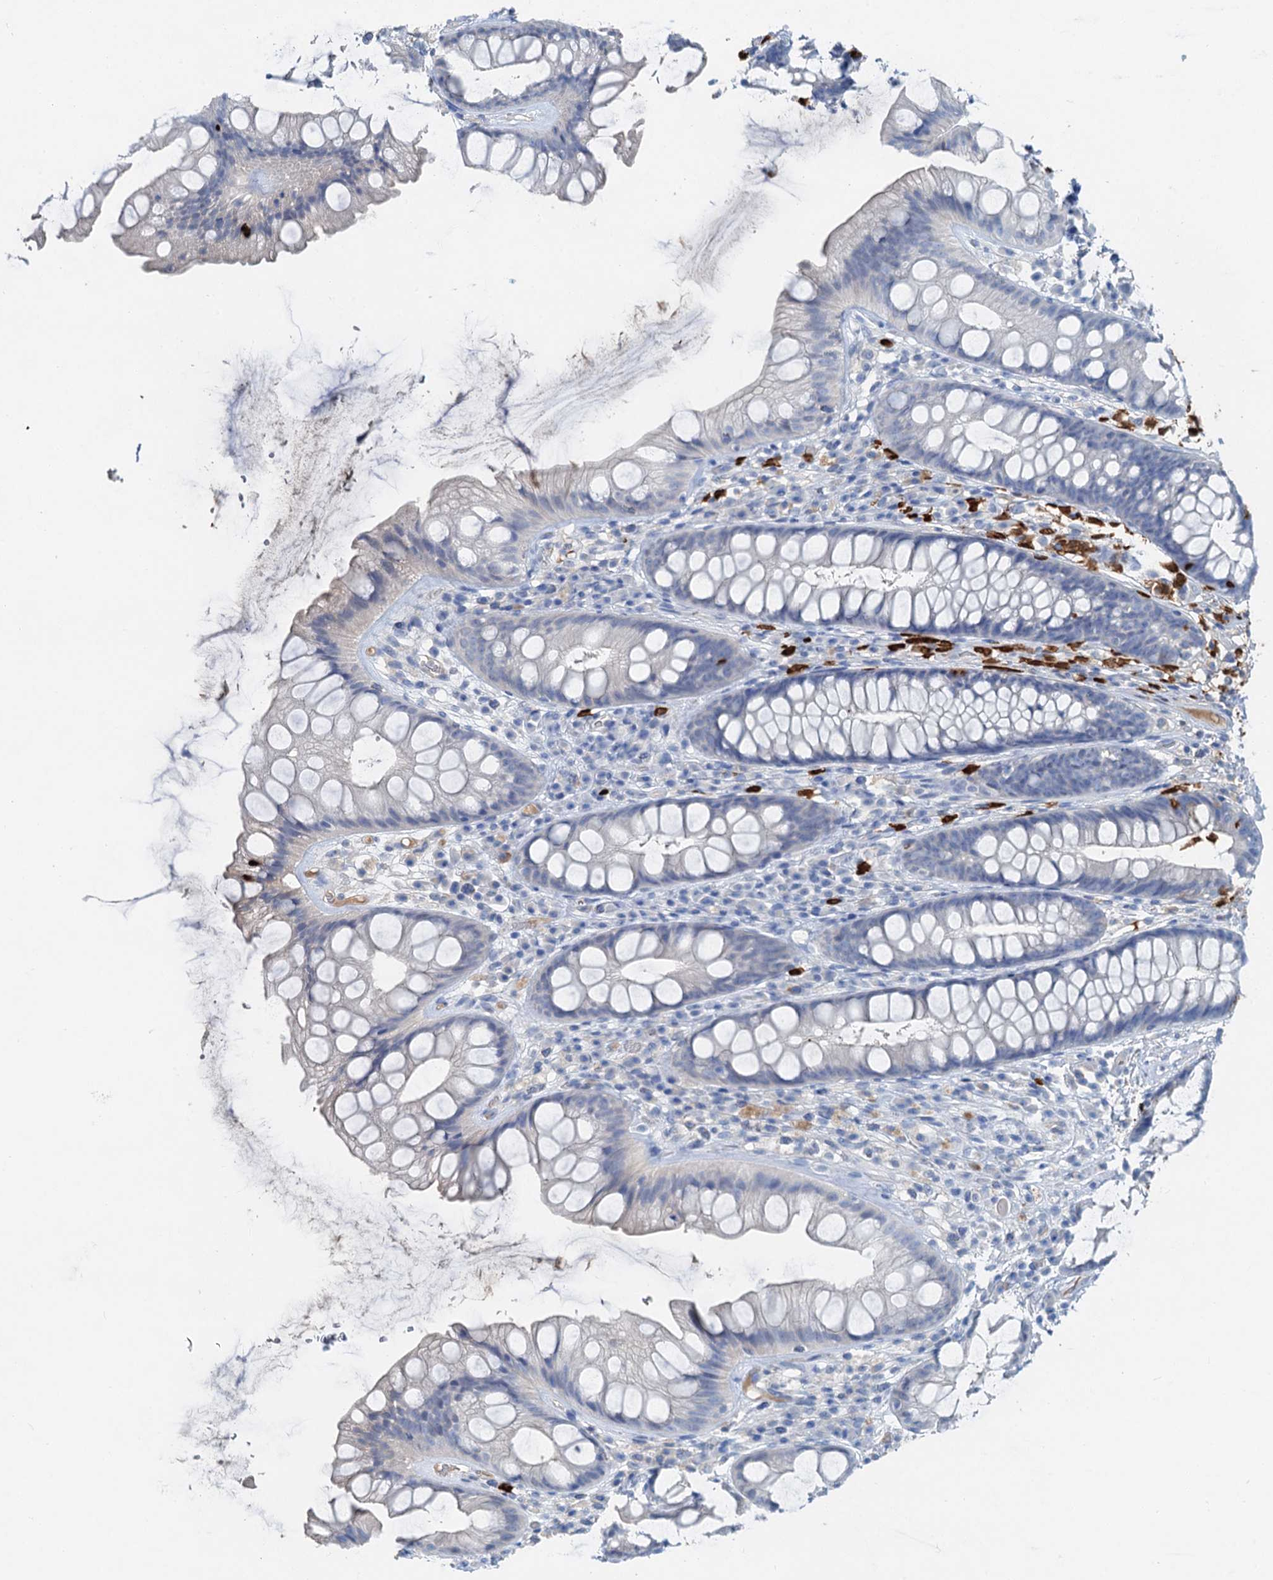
{"staining": {"intensity": "negative", "quantity": "none", "location": "none"}, "tissue": "rectum", "cell_type": "Glandular cells", "image_type": "normal", "snomed": [{"axis": "morphology", "description": "Normal tissue, NOS"}, {"axis": "topography", "description": "Rectum"}], "caption": "This micrograph is of unremarkable rectum stained with immunohistochemistry (IHC) to label a protein in brown with the nuclei are counter-stained blue. There is no staining in glandular cells.", "gene": "OTOA", "patient": {"sex": "male", "age": 74}}